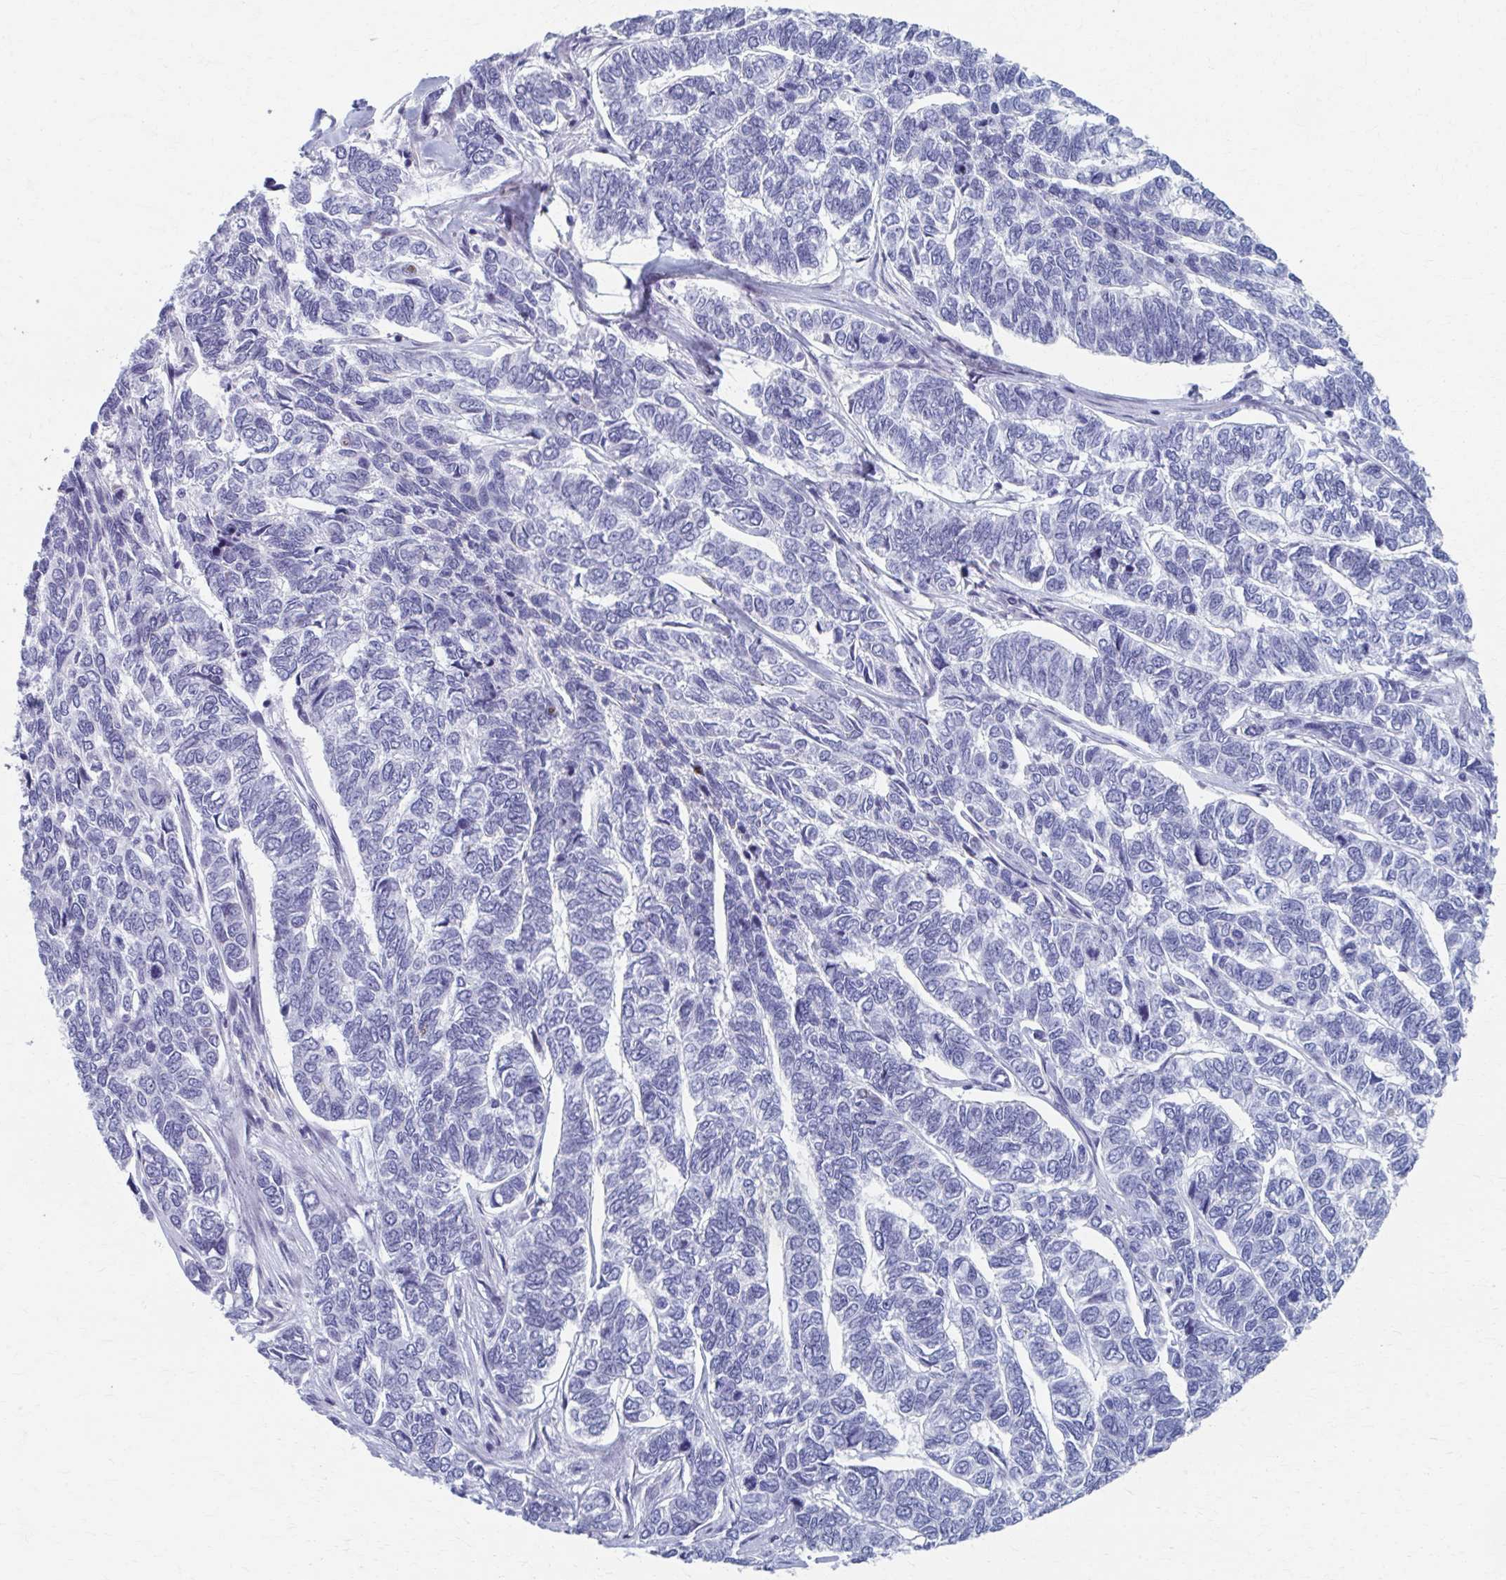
{"staining": {"intensity": "negative", "quantity": "none", "location": "none"}, "tissue": "skin cancer", "cell_type": "Tumor cells", "image_type": "cancer", "snomed": [{"axis": "morphology", "description": "Basal cell carcinoma"}, {"axis": "topography", "description": "Skin"}], "caption": "DAB (3,3'-diaminobenzidine) immunohistochemical staining of human skin basal cell carcinoma exhibits no significant positivity in tumor cells.", "gene": "ABHD16B", "patient": {"sex": "female", "age": 65}}